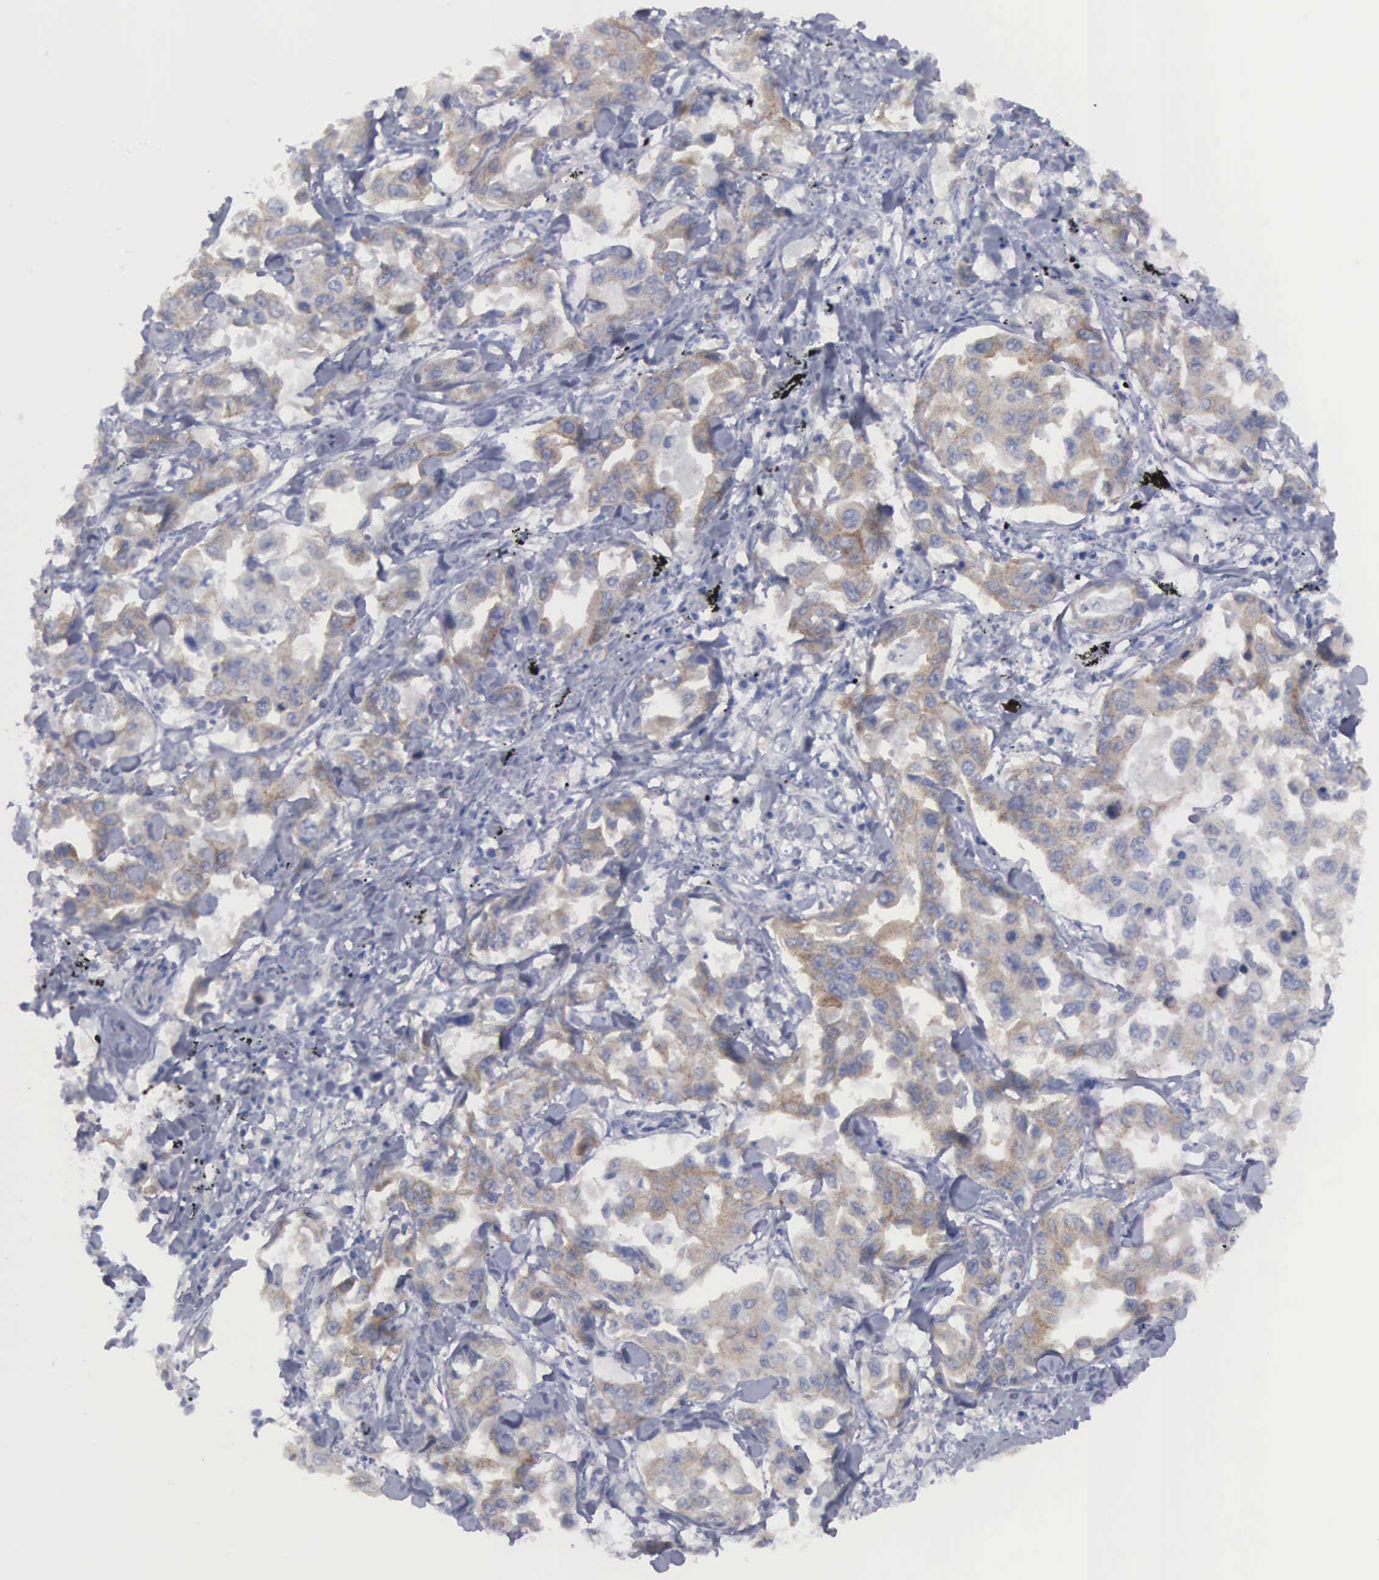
{"staining": {"intensity": "weak", "quantity": ">75%", "location": "cytoplasmic/membranous"}, "tissue": "lung cancer", "cell_type": "Tumor cells", "image_type": "cancer", "snomed": [{"axis": "morphology", "description": "Adenocarcinoma, NOS"}, {"axis": "topography", "description": "Lung"}], "caption": "A low amount of weak cytoplasmic/membranous expression is seen in approximately >75% of tumor cells in lung cancer (adenocarcinoma) tissue.", "gene": "CEP170B", "patient": {"sex": "male", "age": 64}}